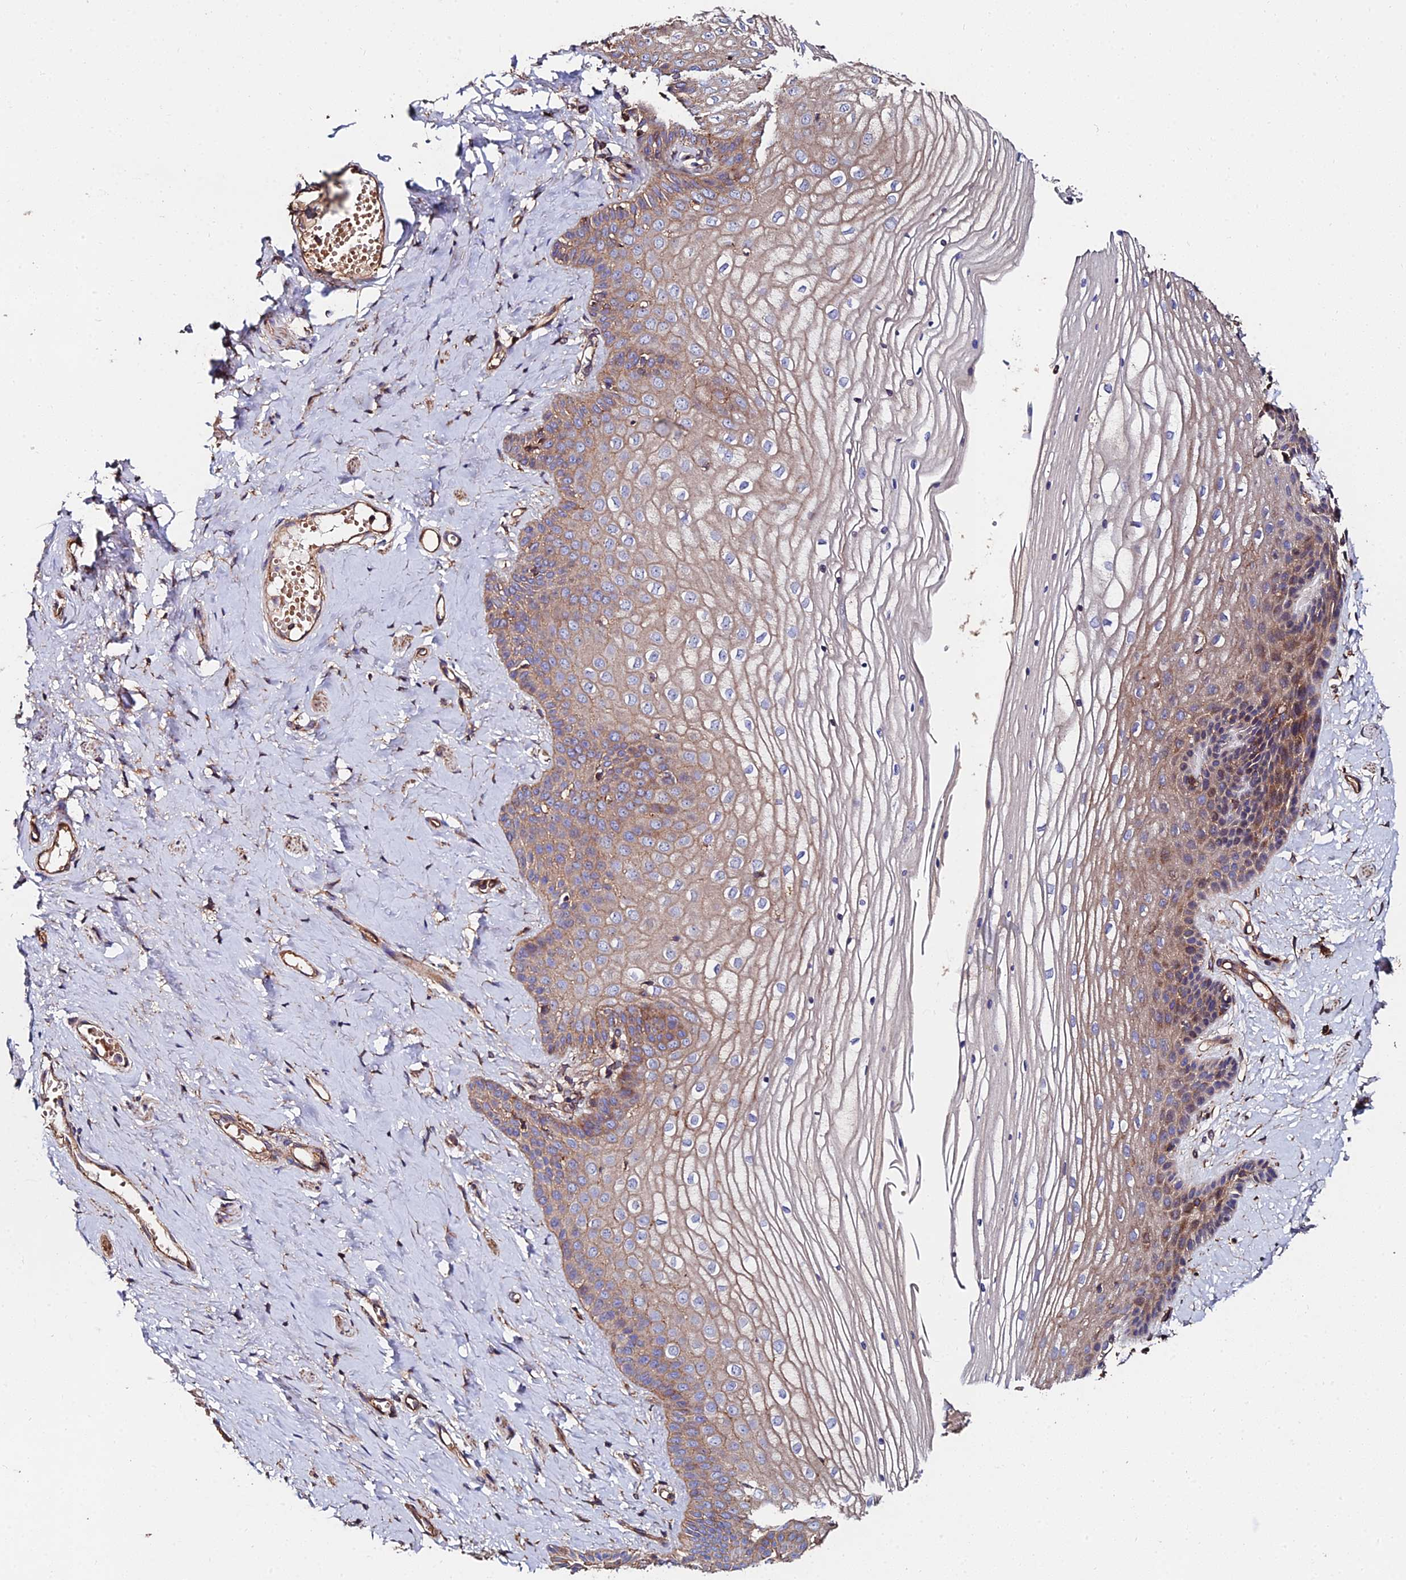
{"staining": {"intensity": "moderate", "quantity": "25%-75%", "location": "cytoplasmic/membranous"}, "tissue": "vagina", "cell_type": "Squamous epithelial cells", "image_type": "normal", "snomed": [{"axis": "morphology", "description": "Normal tissue, NOS"}, {"axis": "topography", "description": "Vagina"}, {"axis": "topography", "description": "Cervix"}], "caption": "A medium amount of moderate cytoplasmic/membranous positivity is appreciated in approximately 25%-75% of squamous epithelial cells in benign vagina.", "gene": "EXT1", "patient": {"sex": "female", "age": 40}}